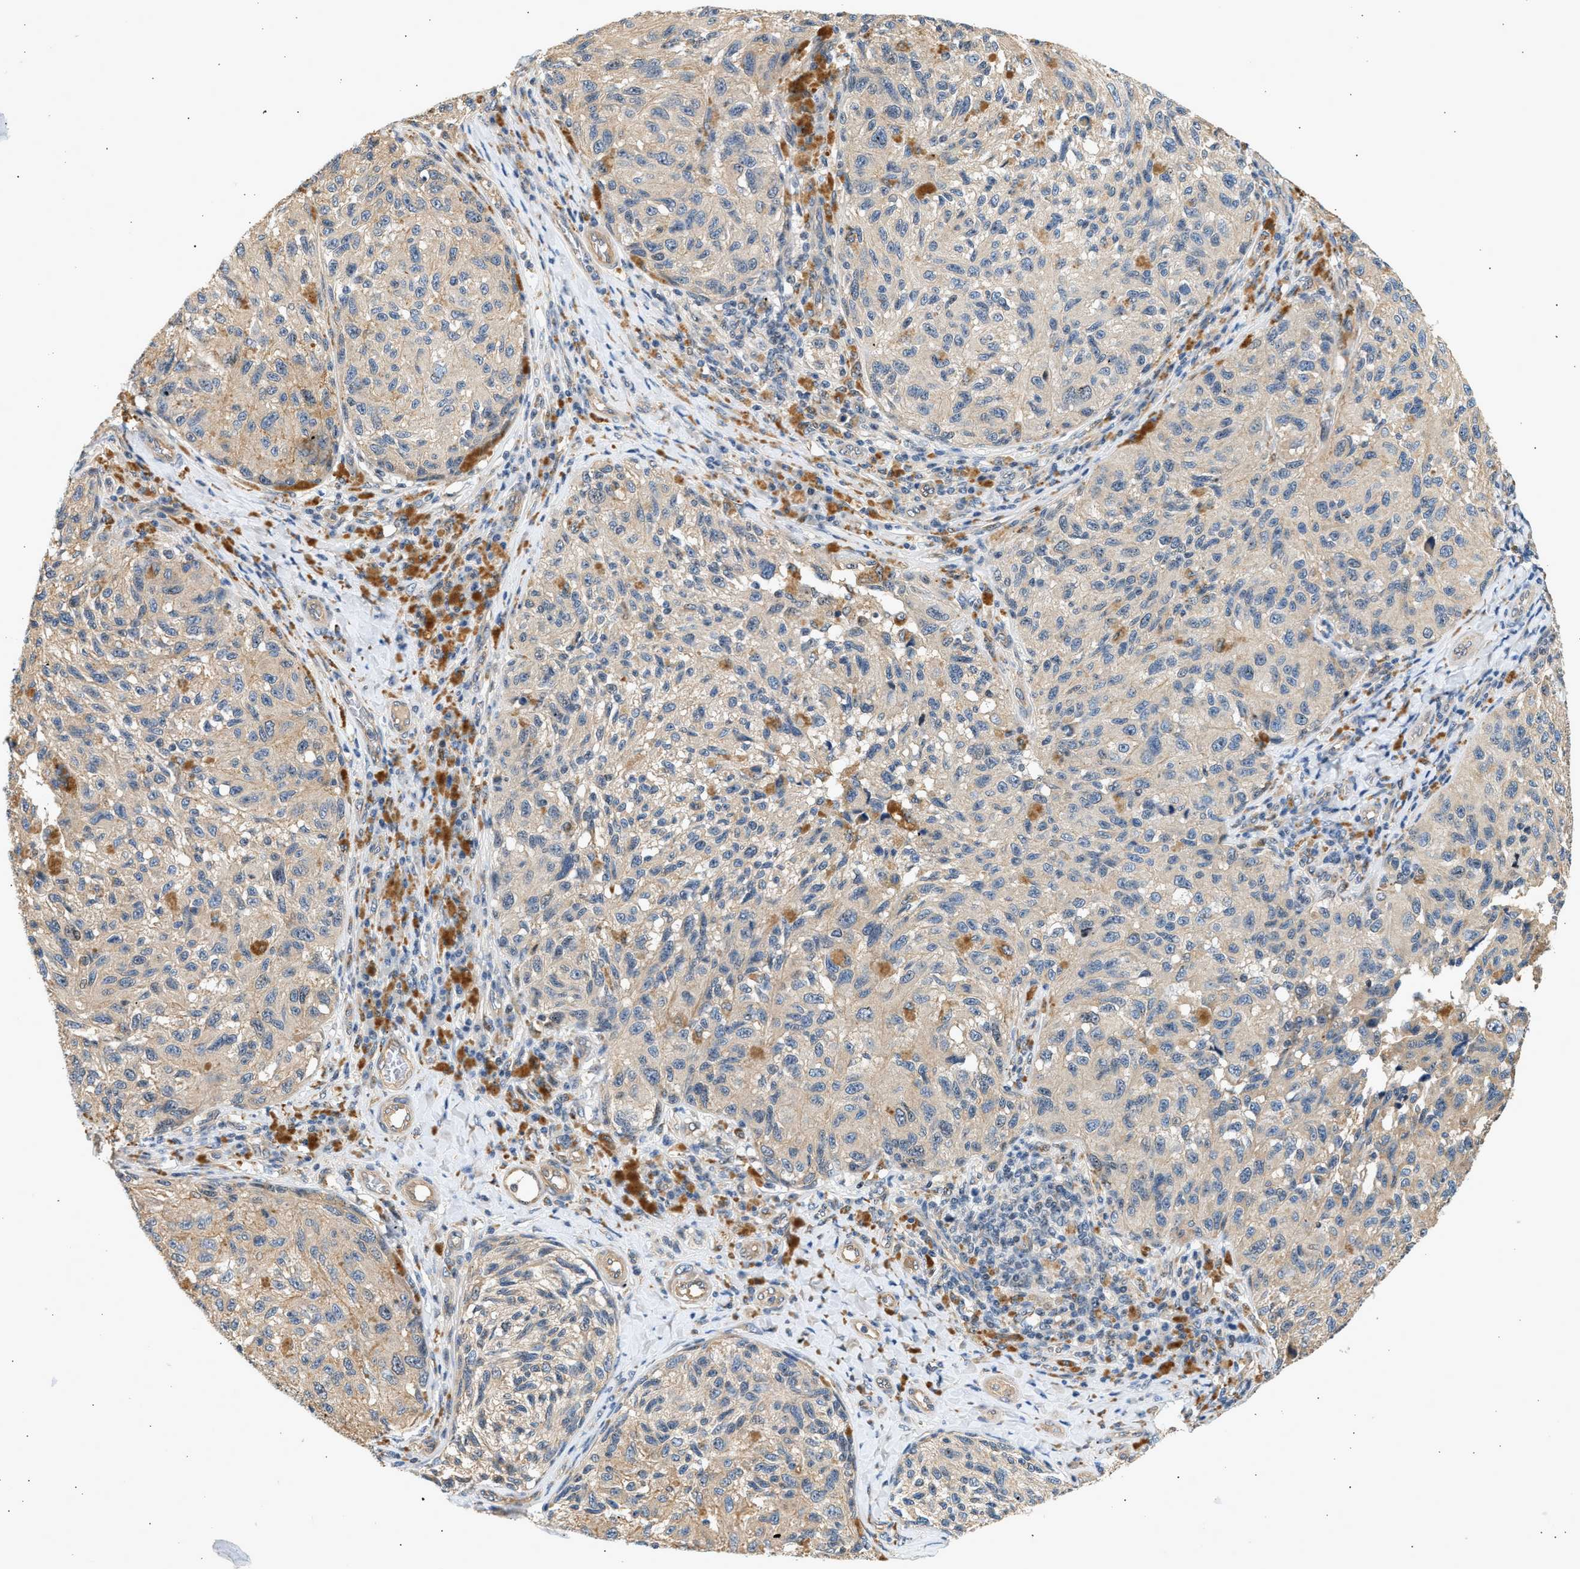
{"staining": {"intensity": "weak", "quantity": "25%-75%", "location": "cytoplasmic/membranous"}, "tissue": "melanoma", "cell_type": "Tumor cells", "image_type": "cancer", "snomed": [{"axis": "morphology", "description": "Malignant melanoma, NOS"}, {"axis": "topography", "description": "Skin"}], "caption": "Malignant melanoma stained with DAB IHC reveals low levels of weak cytoplasmic/membranous positivity in about 25%-75% of tumor cells.", "gene": "WDR31", "patient": {"sex": "female", "age": 73}}